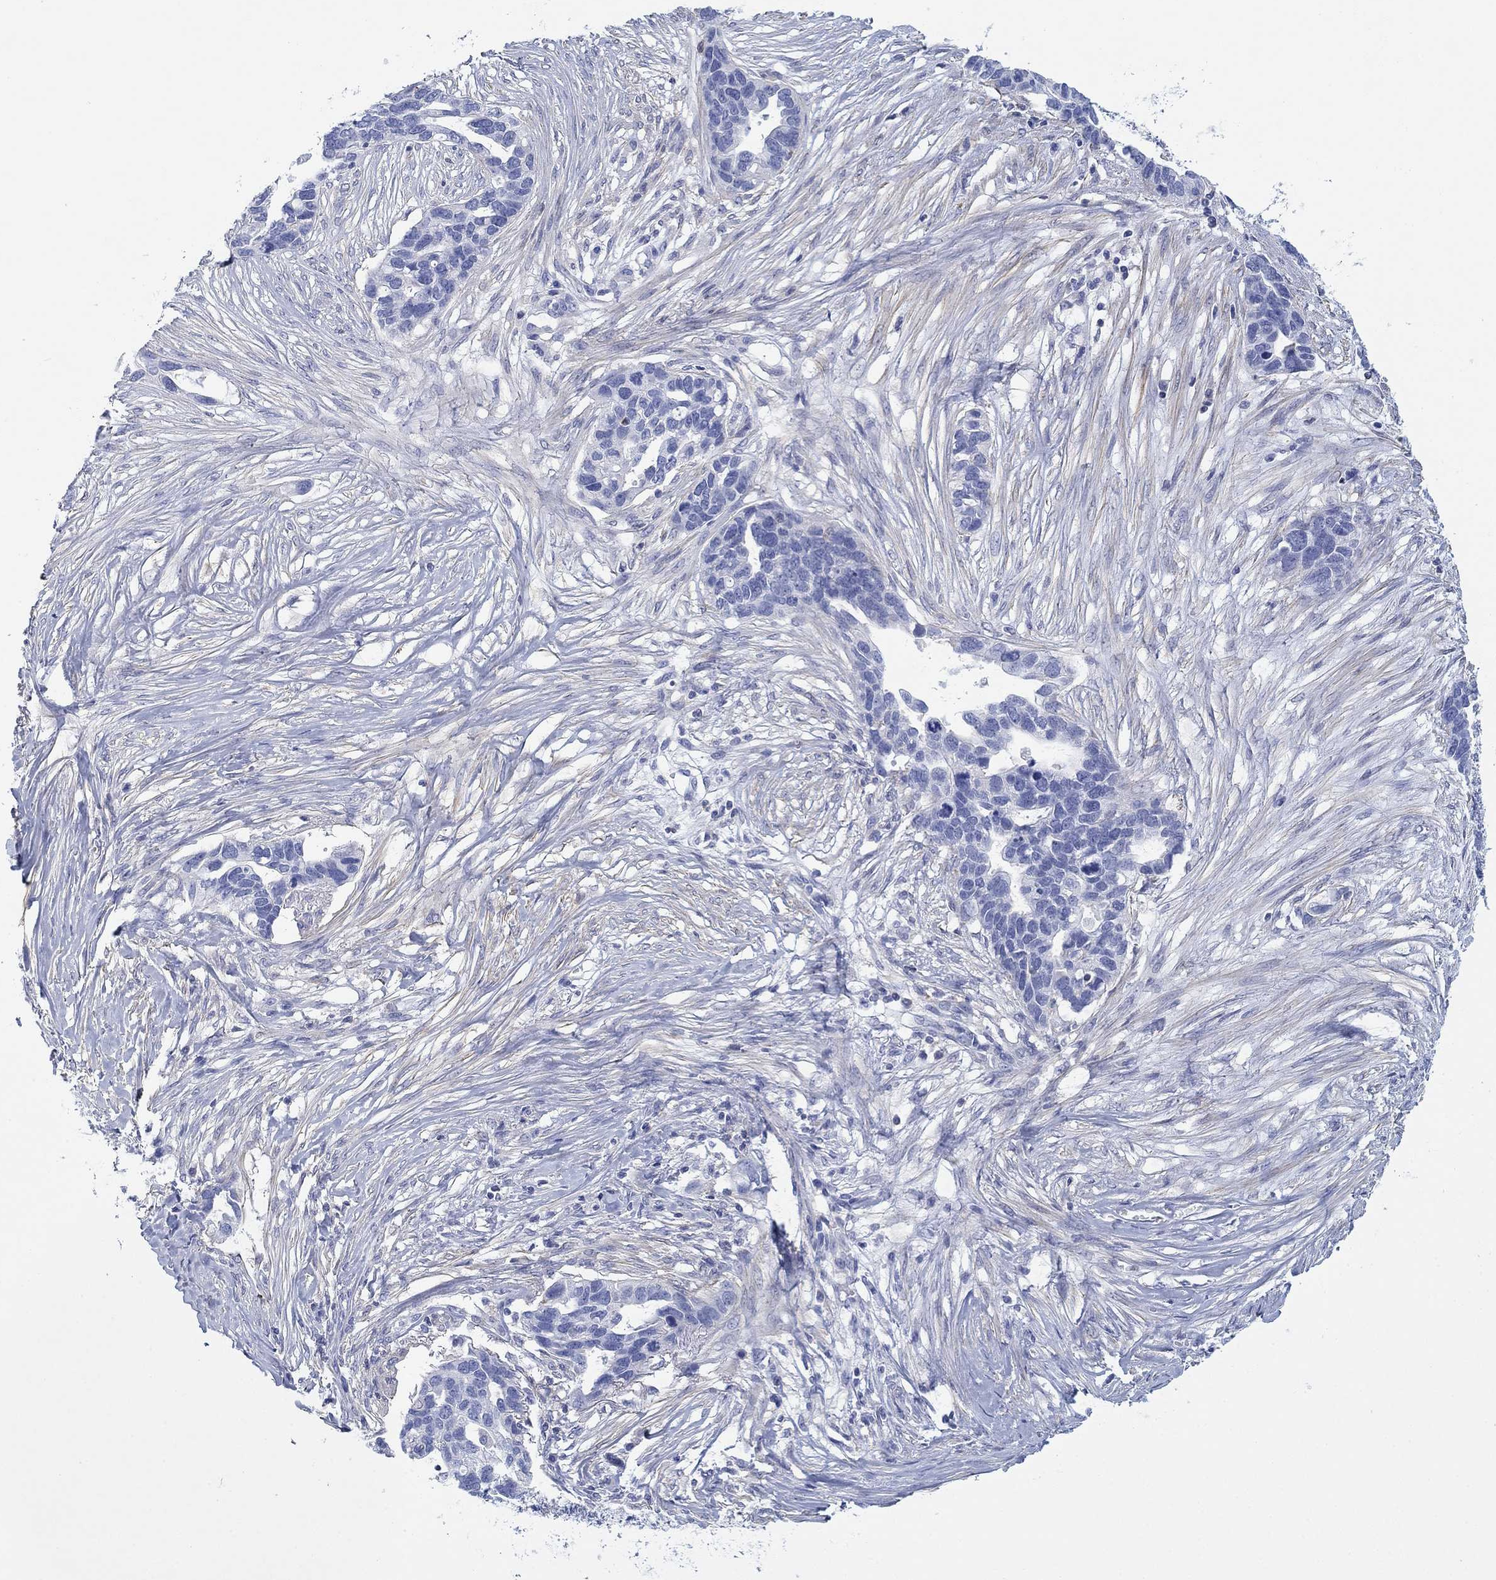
{"staining": {"intensity": "negative", "quantity": "none", "location": "none"}, "tissue": "ovarian cancer", "cell_type": "Tumor cells", "image_type": "cancer", "snomed": [{"axis": "morphology", "description": "Cystadenocarcinoma, serous, NOS"}, {"axis": "topography", "description": "Ovary"}], "caption": "This is an immunohistochemistry image of ovarian cancer (serous cystadenocarcinoma). There is no expression in tumor cells.", "gene": "PPIL6", "patient": {"sex": "female", "age": 54}}